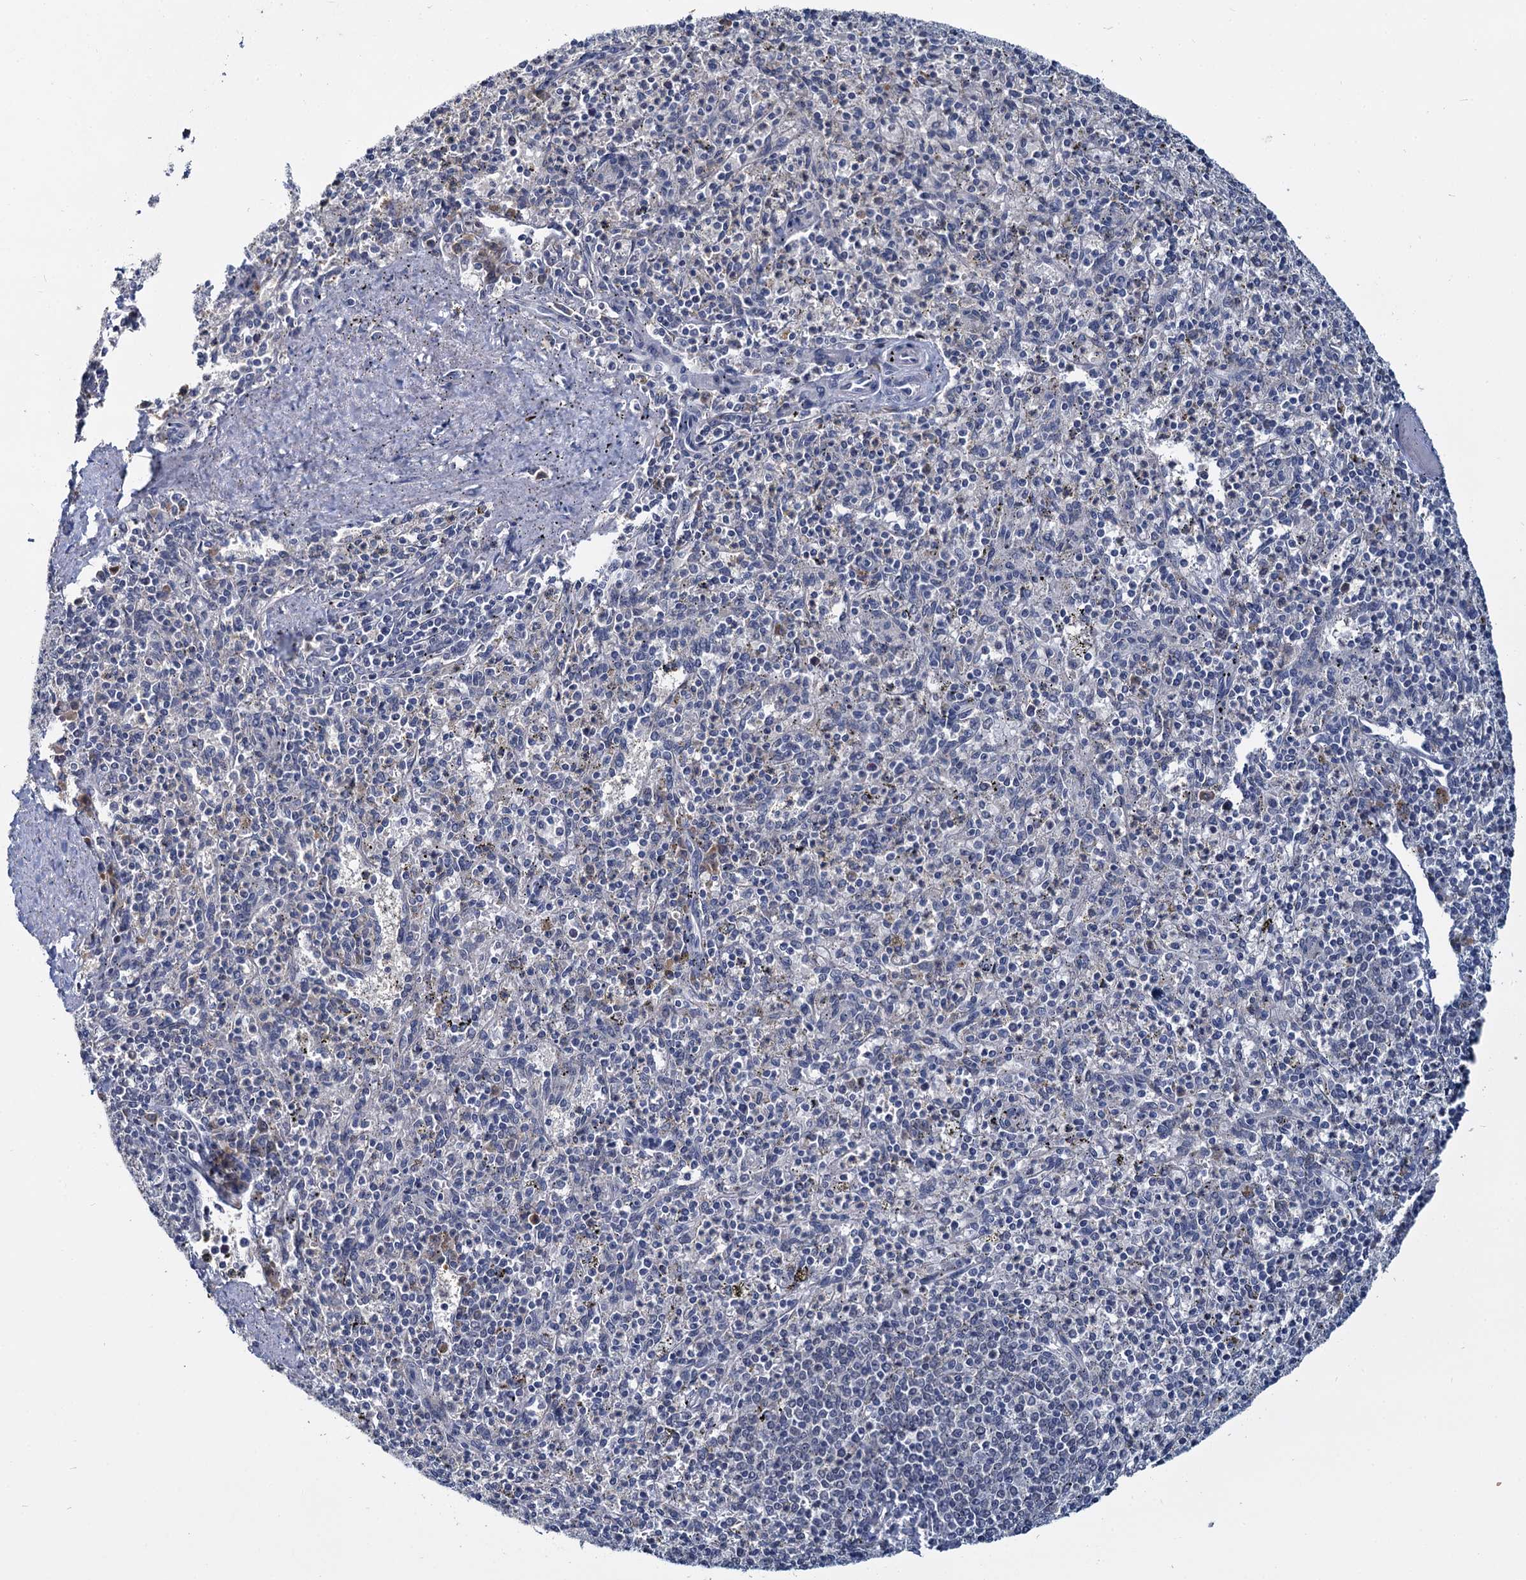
{"staining": {"intensity": "negative", "quantity": "none", "location": "none"}, "tissue": "spleen", "cell_type": "Cells in red pulp", "image_type": "normal", "snomed": [{"axis": "morphology", "description": "Normal tissue, NOS"}, {"axis": "topography", "description": "Spleen"}], "caption": "The image reveals no significant positivity in cells in red pulp of spleen.", "gene": "ANKRD42", "patient": {"sex": "male", "age": 72}}